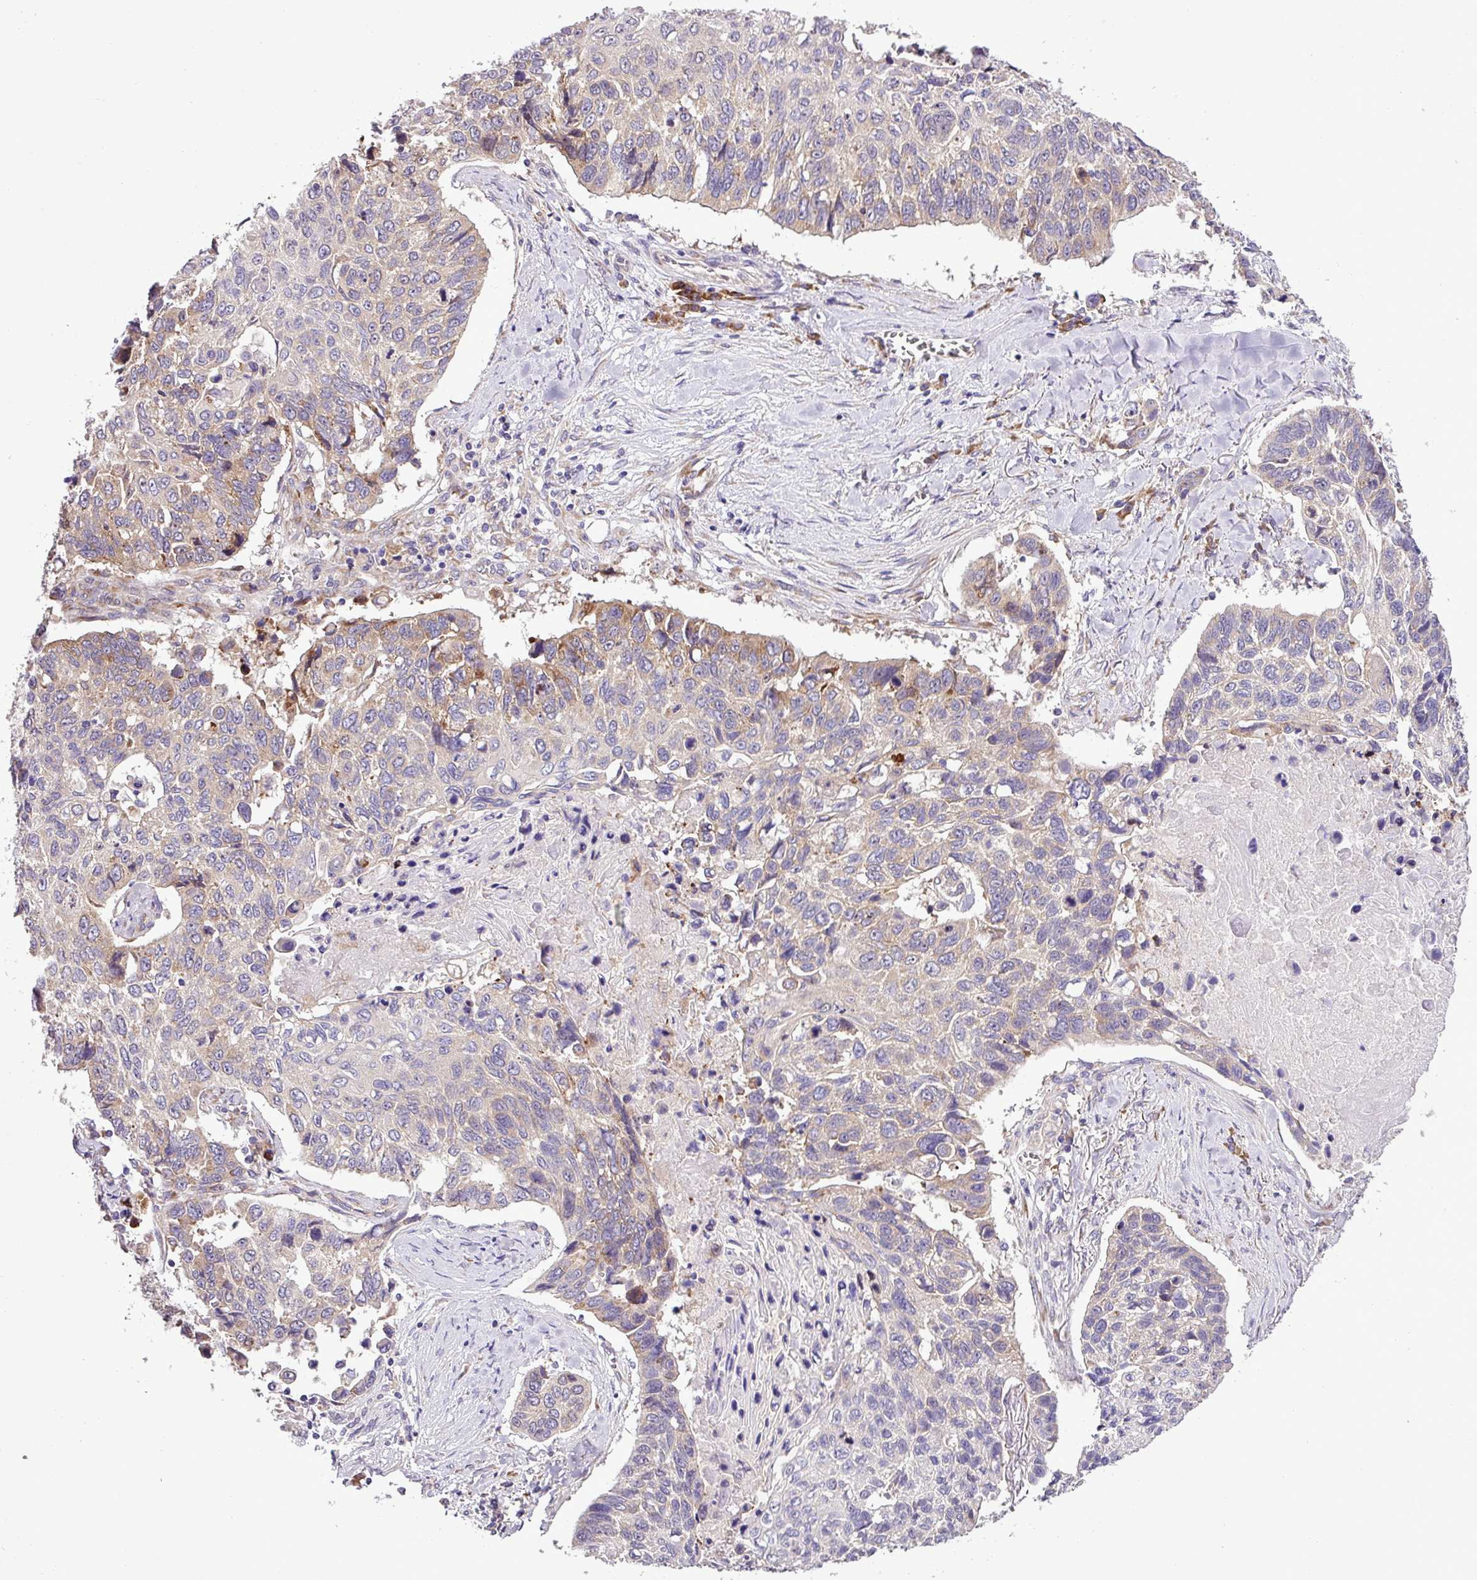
{"staining": {"intensity": "weak", "quantity": "<25%", "location": "cytoplasmic/membranous"}, "tissue": "lung cancer", "cell_type": "Tumor cells", "image_type": "cancer", "snomed": [{"axis": "morphology", "description": "Squamous cell carcinoma, NOS"}, {"axis": "topography", "description": "Lung"}], "caption": "High magnification brightfield microscopy of lung squamous cell carcinoma stained with DAB (3,3'-diaminobenzidine) (brown) and counterstained with hematoxylin (blue): tumor cells show no significant staining.", "gene": "RPL13", "patient": {"sex": "male", "age": 62}}